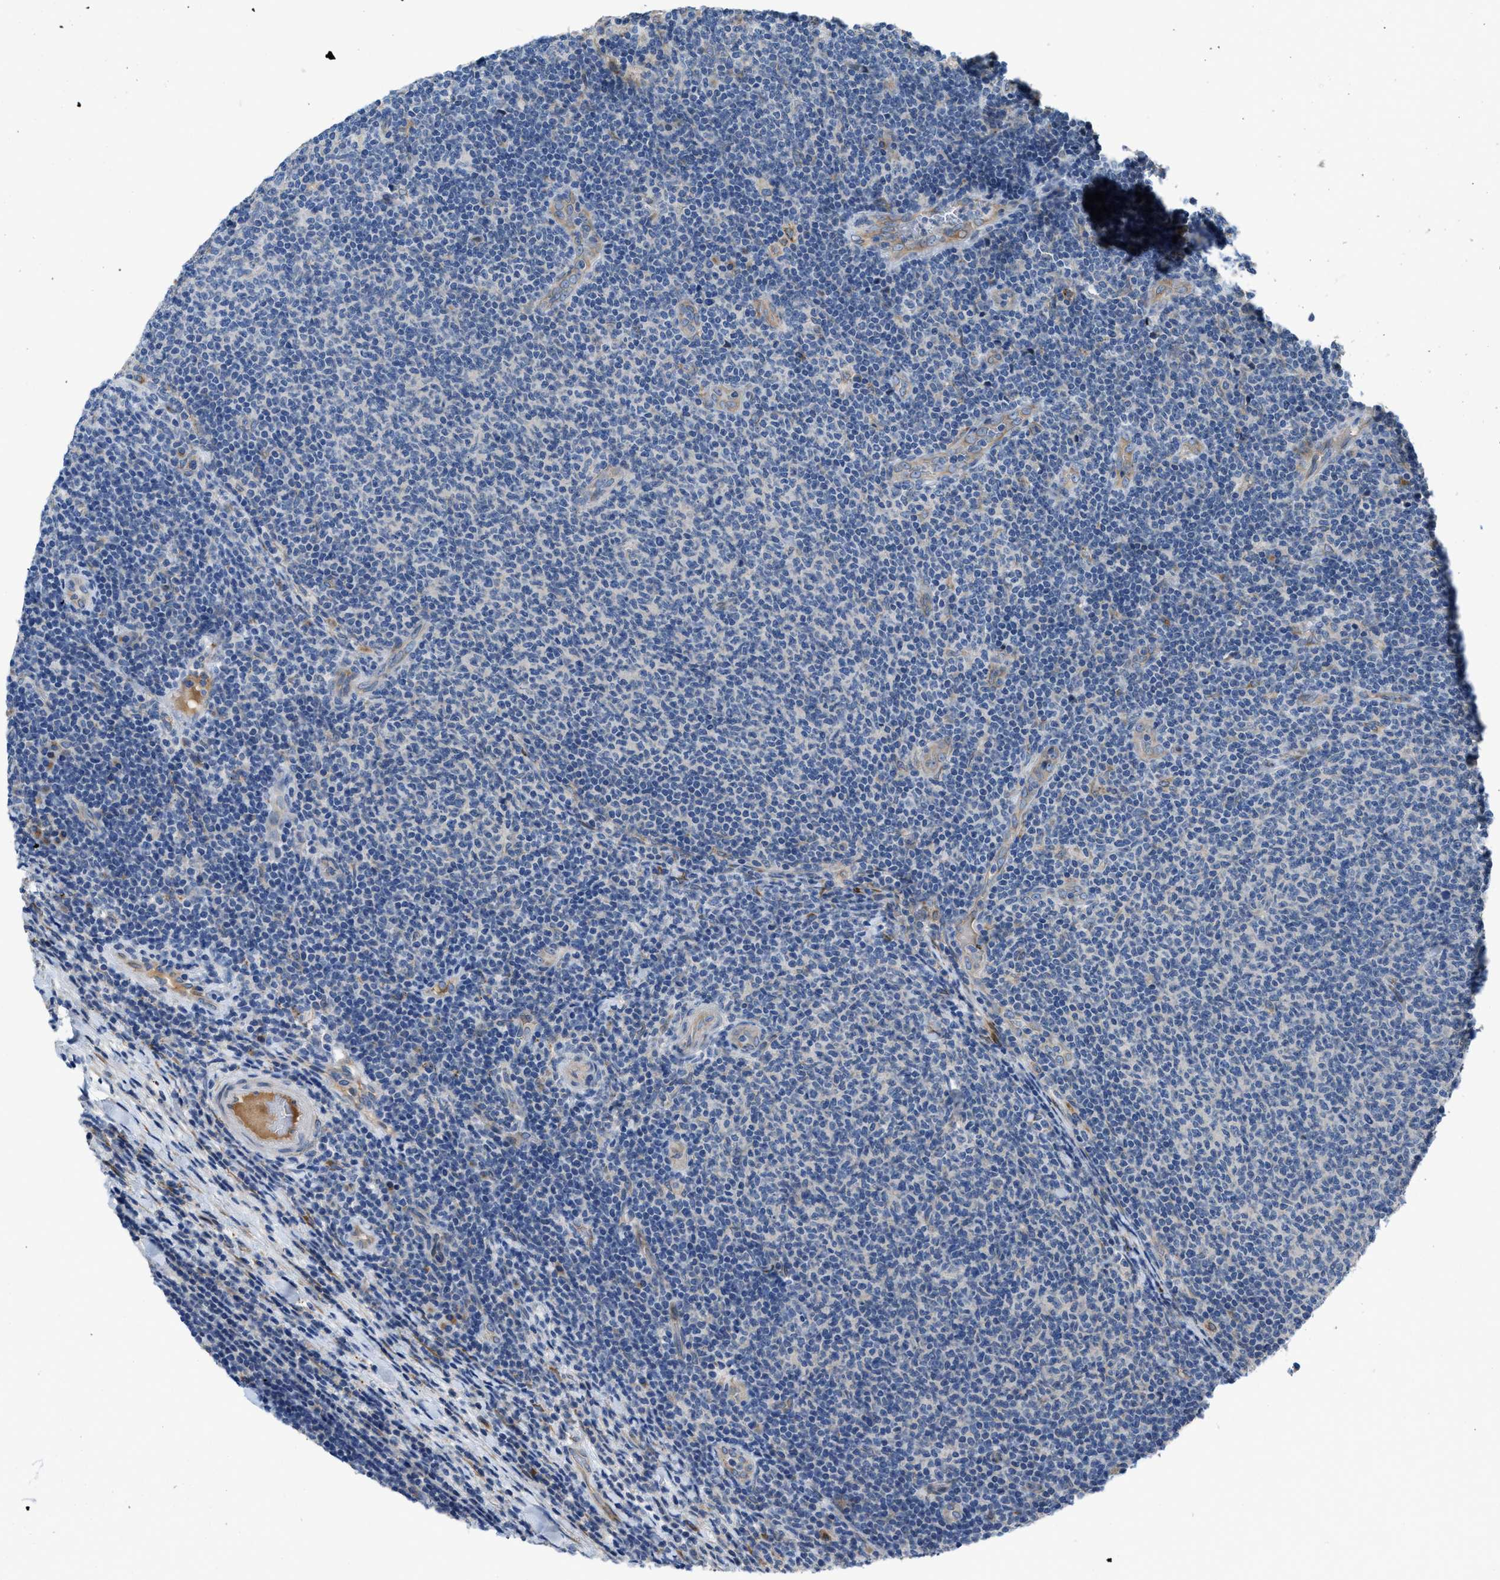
{"staining": {"intensity": "negative", "quantity": "none", "location": "none"}, "tissue": "lymphoma", "cell_type": "Tumor cells", "image_type": "cancer", "snomed": [{"axis": "morphology", "description": "Malignant lymphoma, non-Hodgkin's type, Low grade"}, {"axis": "topography", "description": "Lymph node"}], "caption": "Immunohistochemistry image of lymphoma stained for a protein (brown), which displays no positivity in tumor cells.", "gene": "GGCX", "patient": {"sex": "male", "age": 66}}